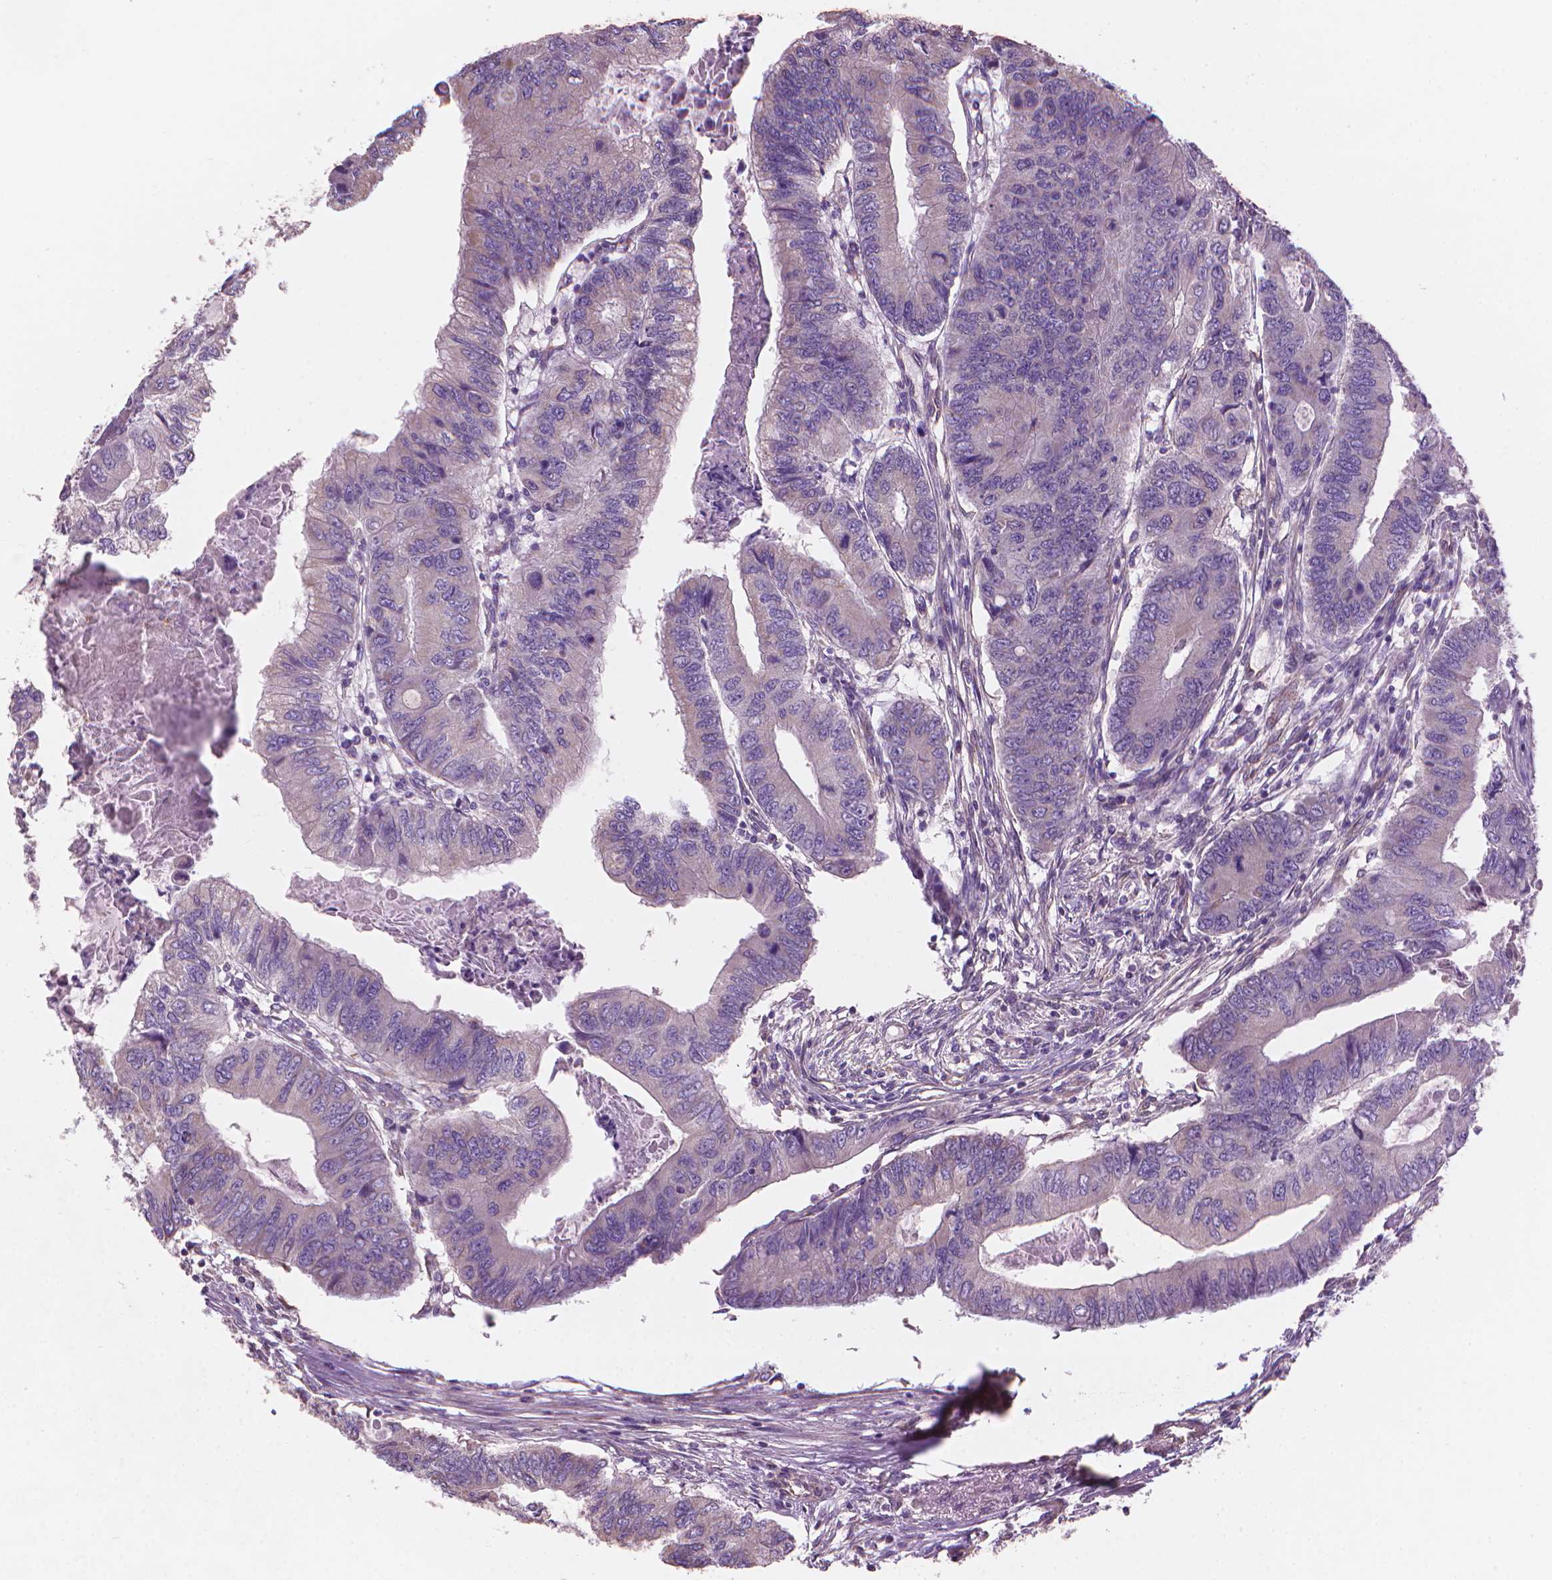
{"staining": {"intensity": "negative", "quantity": "none", "location": "none"}, "tissue": "colorectal cancer", "cell_type": "Tumor cells", "image_type": "cancer", "snomed": [{"axis": "morphology", "description": "Adenocarcinoma, NOS"}, {"axis": "topography", "description": "Colon"}], "caption": "IHC histopathology image of neoplastic tissue: human adenocarcinoma (colorectal) stained with DAB (3,3'-diaminobenzidine) reveals no significant protein expression in tumor cells.", "gene": "TTC29", "patient": {"sex": "male", "age": 53}}